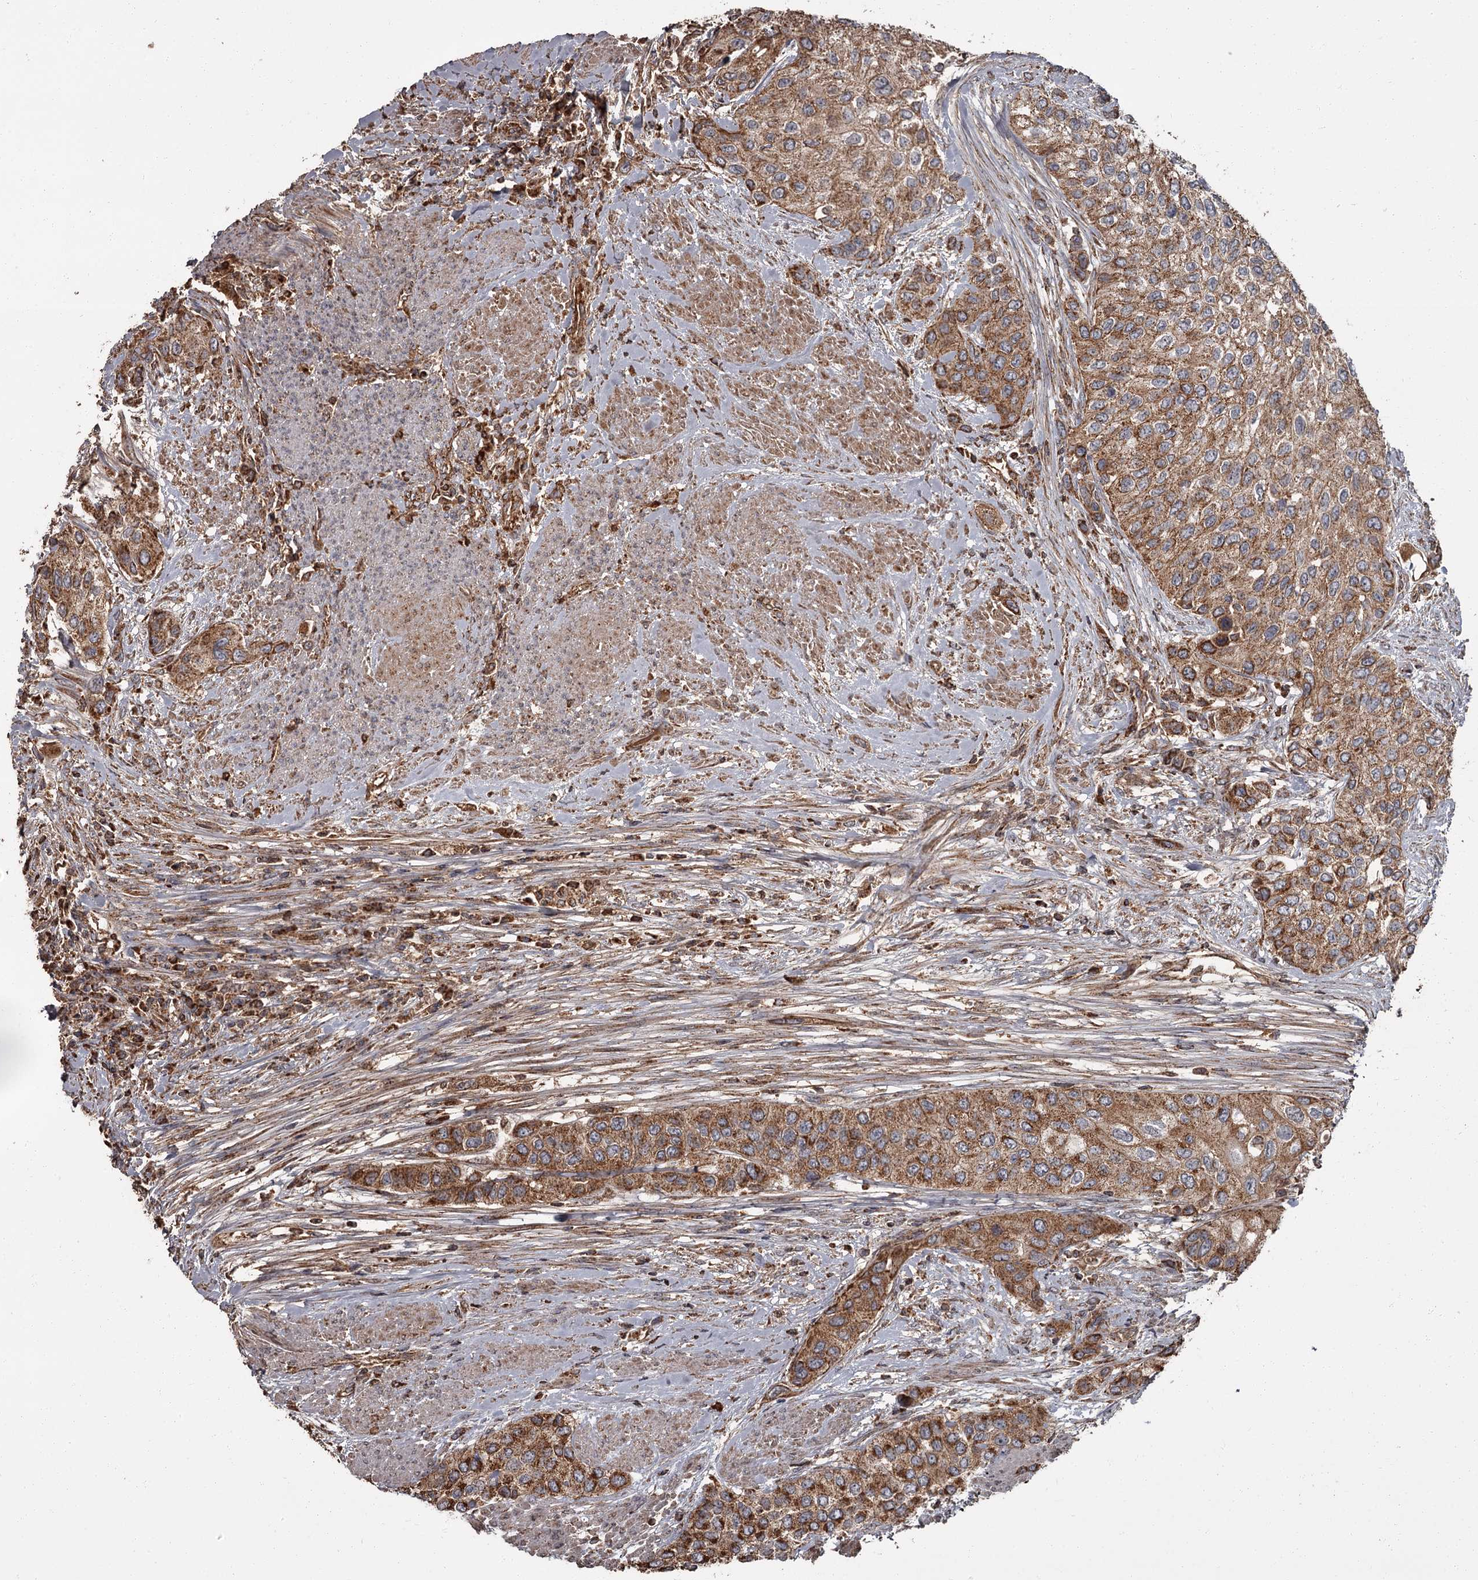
{"staining": {"intensity": "moderate", "quantity": ">75%", "location": "cytoplasmic/membranous"}, "tissue": "urothelial cancer", "cell_type": "Tumor cells", "image_type": "cancer", "snomed": [{"axis": "morphology", "description": "Normal tissue, NOS"}, {"axis": "morphology", "description": "Urothelial carcinoma, High grade"}, {"axis": "topography", "description": "Vascular tissue"}, {"axis": "topography", "description": "Urinary bladder"}], "caption": "Moderate cytoplasmic/membranous protein positivity is identified in approximately >75% of tumor cells in urothelial cancer. The protein is stained brown, and the nuclei are stained in blue (DAB (3,3'-diaminobenzidine) IHC with brightfield microscopy, high magnification).", "gene": "THAP9", "patient": {"sex": "female", "age": 56}}